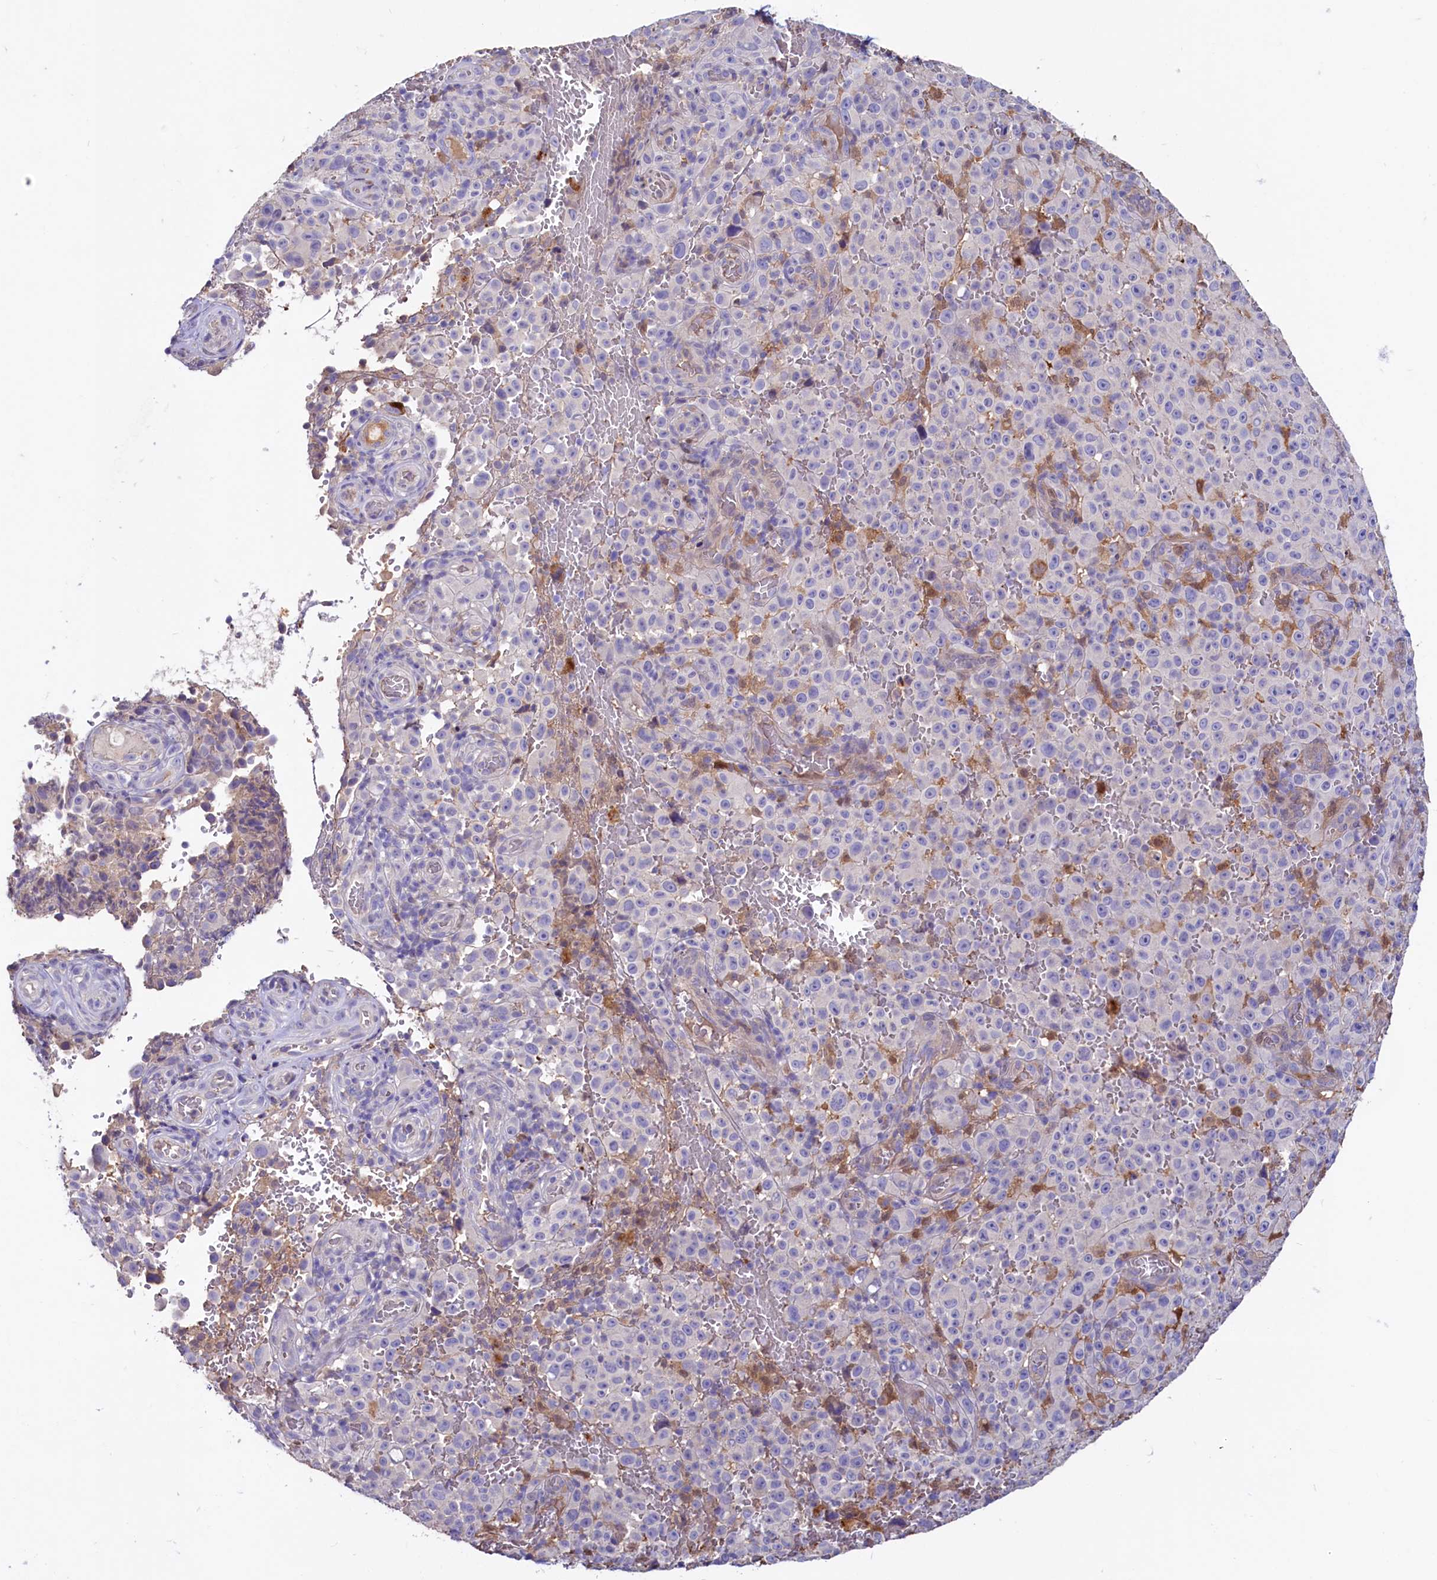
{"staining": {"intensity": "negative", "quantity": "none", "location": "none"}, "tissue": "melanoma", "cell_type": "Tumor cells", "image_type": "cancer", "snomed": [{"axis": "morphology", "description": "Malignant melanoma, NOS"}, {"axis": "topography", "description": "Skin"}], "caption": "Immunohistochemistry micrograph of human melanoma stained for a protein (brown), which exhibits no expression in tumor cells. (DAB (3,3'-diaminobenzidine) immunohistochemistry (IHC) with hematoxylin counter stain).", "gene": "IL17RD", "patient": {"sex": "female", "age": 82}}